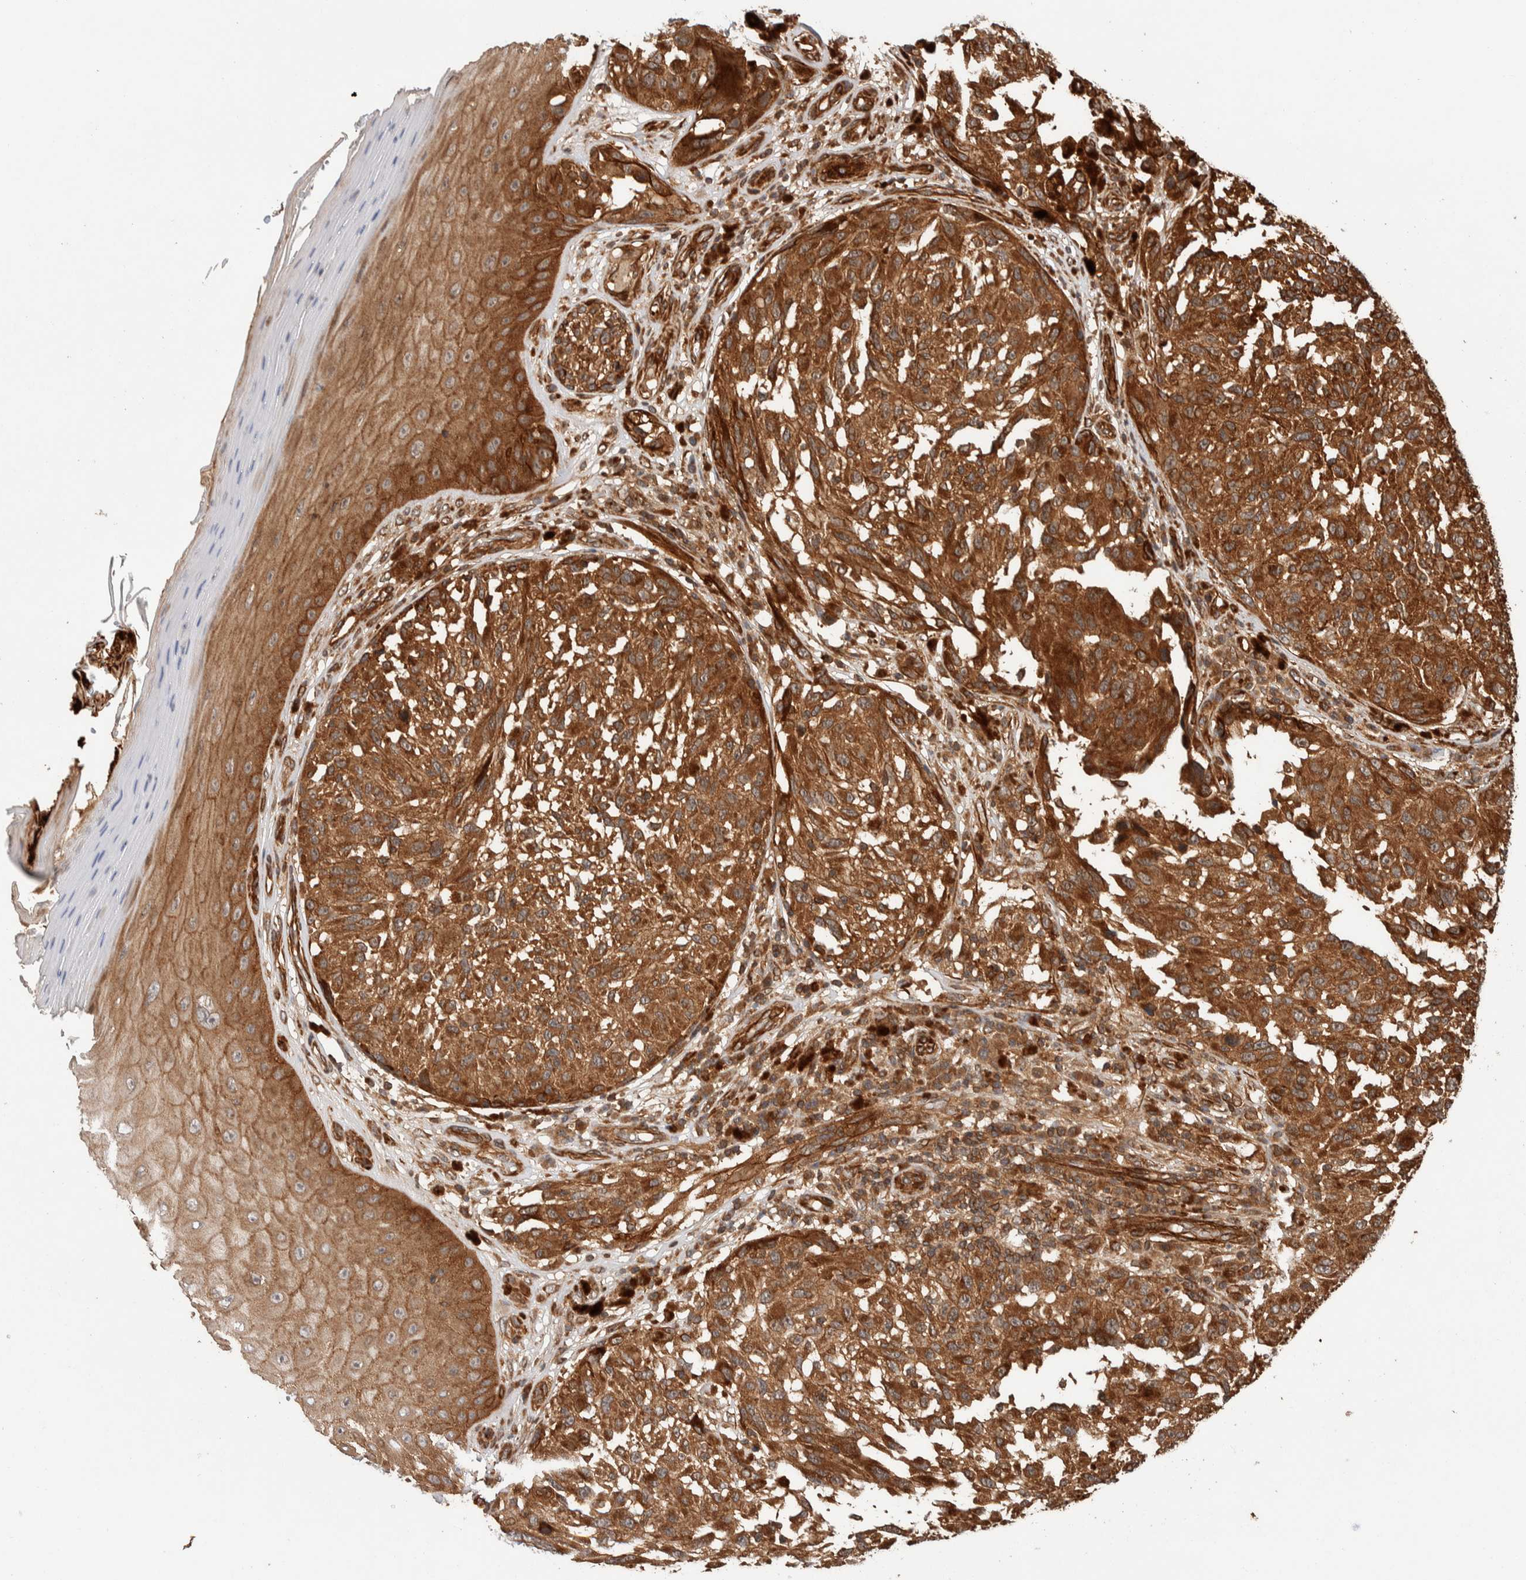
{"staining": {"intensity": "moderate", "quantity": ">75%", "location": "cytoplasmic/membranous"}, "tissue": "melanoma", "cell_type": "Tumor cells", "image_type": "cancer", "snomed": [{"axis": "morphology", "description": "Malignant melanoma, NOS"}, {"axis": "topography", "description": "Skin"}], "caption": "Immunohistochemical staining of human malignant melanoma displays medium levels of moderate cytoplasmic/membranous positivity in approximately >75% of tumor cells. Nuclei are stained in blue.", "gene": "SYNRG", "patient": {"sex": "female", "age": 73}}